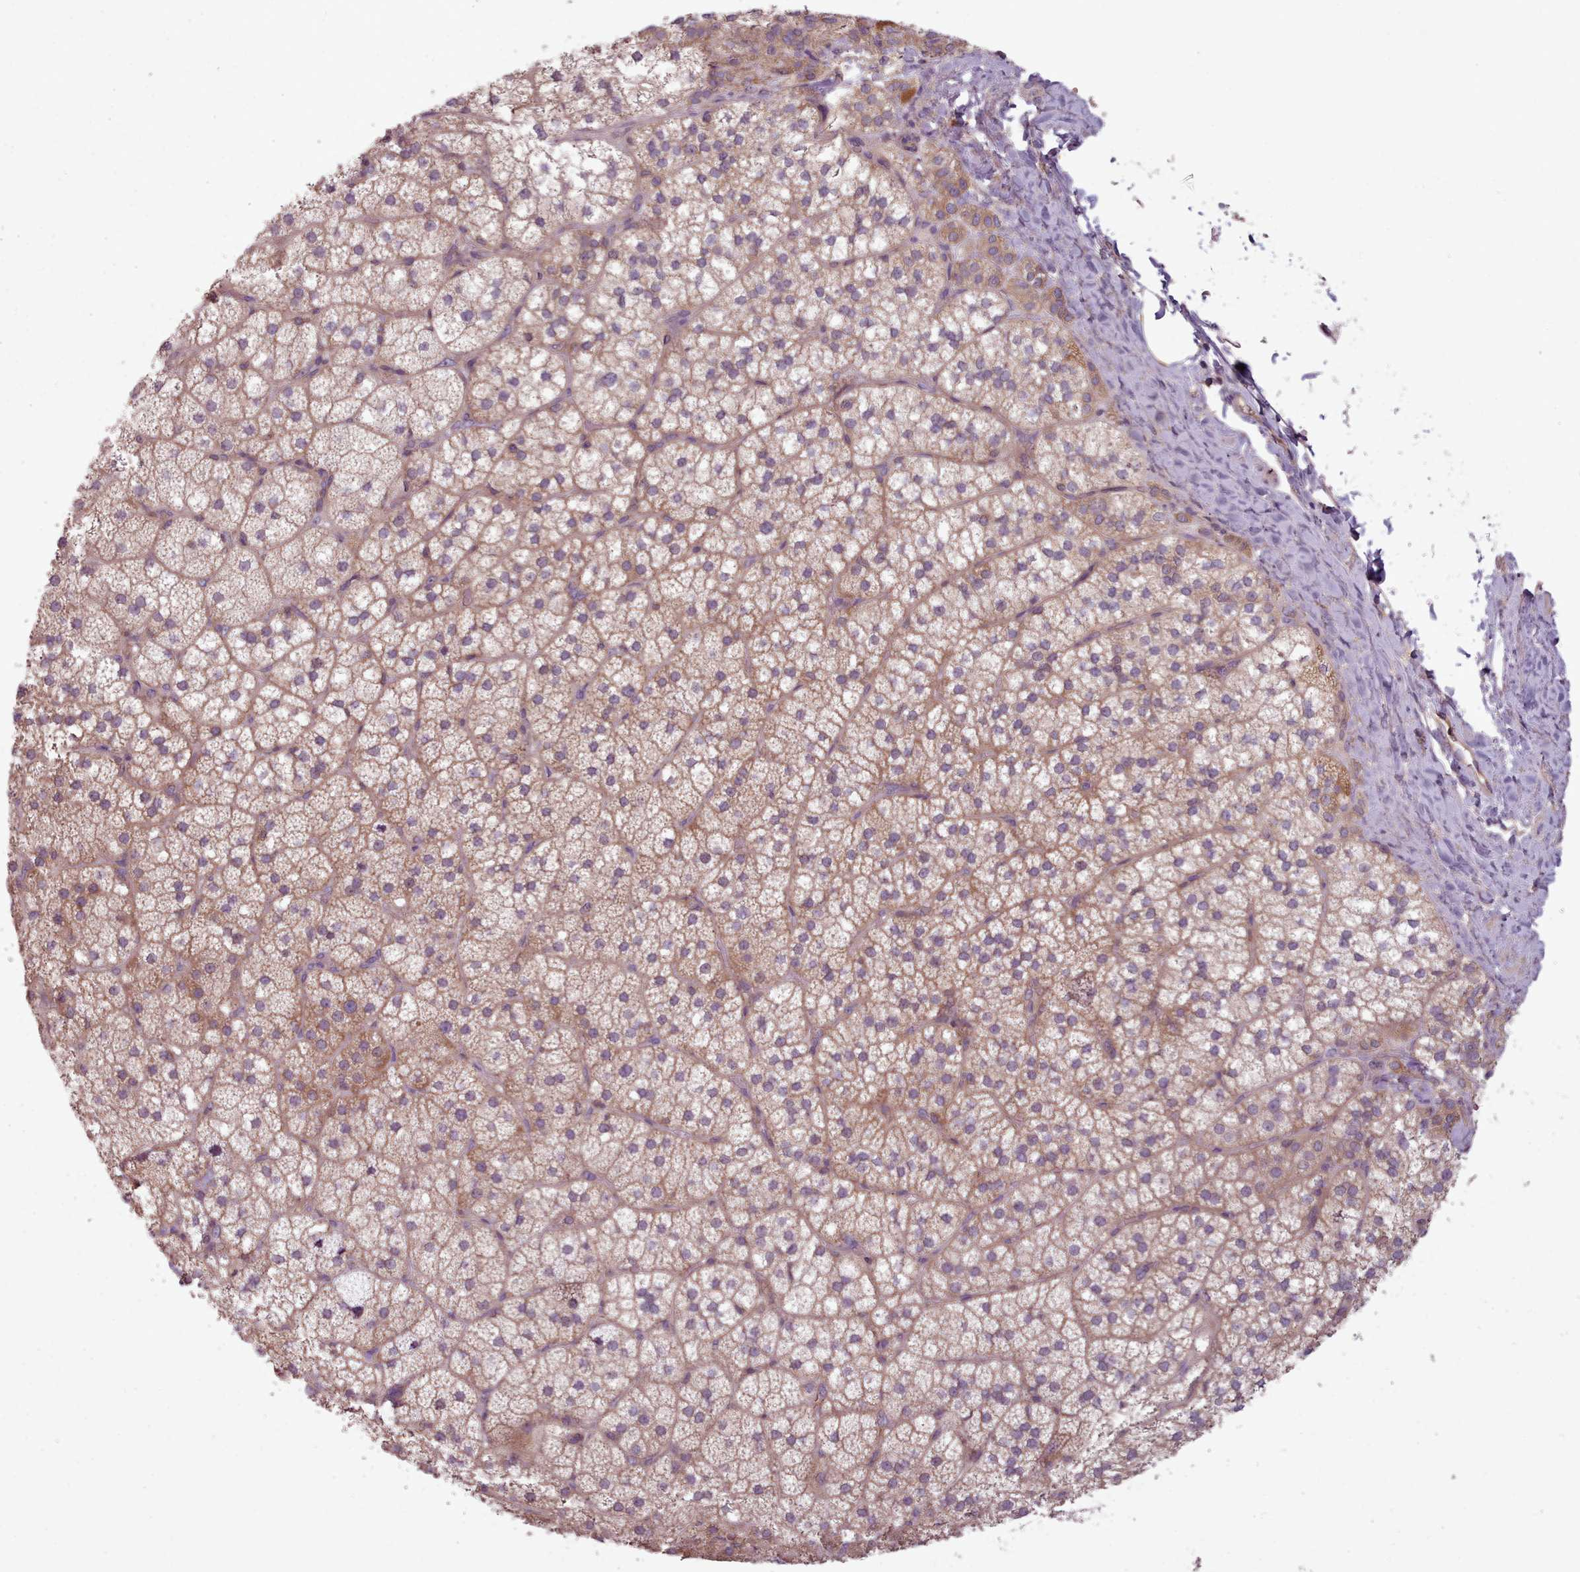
{"staining": {"intensity": "moderate", "quantity": "25%-75%", "location": "cytoplasmic/membranous"}, "tissue": "adrenal gland", "cell_type": "Glandular cells", "image_type": "normal", "snomed": [{"axis": "morphology", "description": "Normal tissue, NOS"}, {"axis": "topography", "description": "Adrenal gland"}], "caption": "Immunohistochemical staining of normal human adrenal gland exhibits moderate cytoplasmic/membranous protein expression in about 25%-75% of glandular cells. (Brightfield microscopy of DAB IHC at high magnification).", "gene": "NT5DC2", "patient": {"sex": "male", "age": 53}}